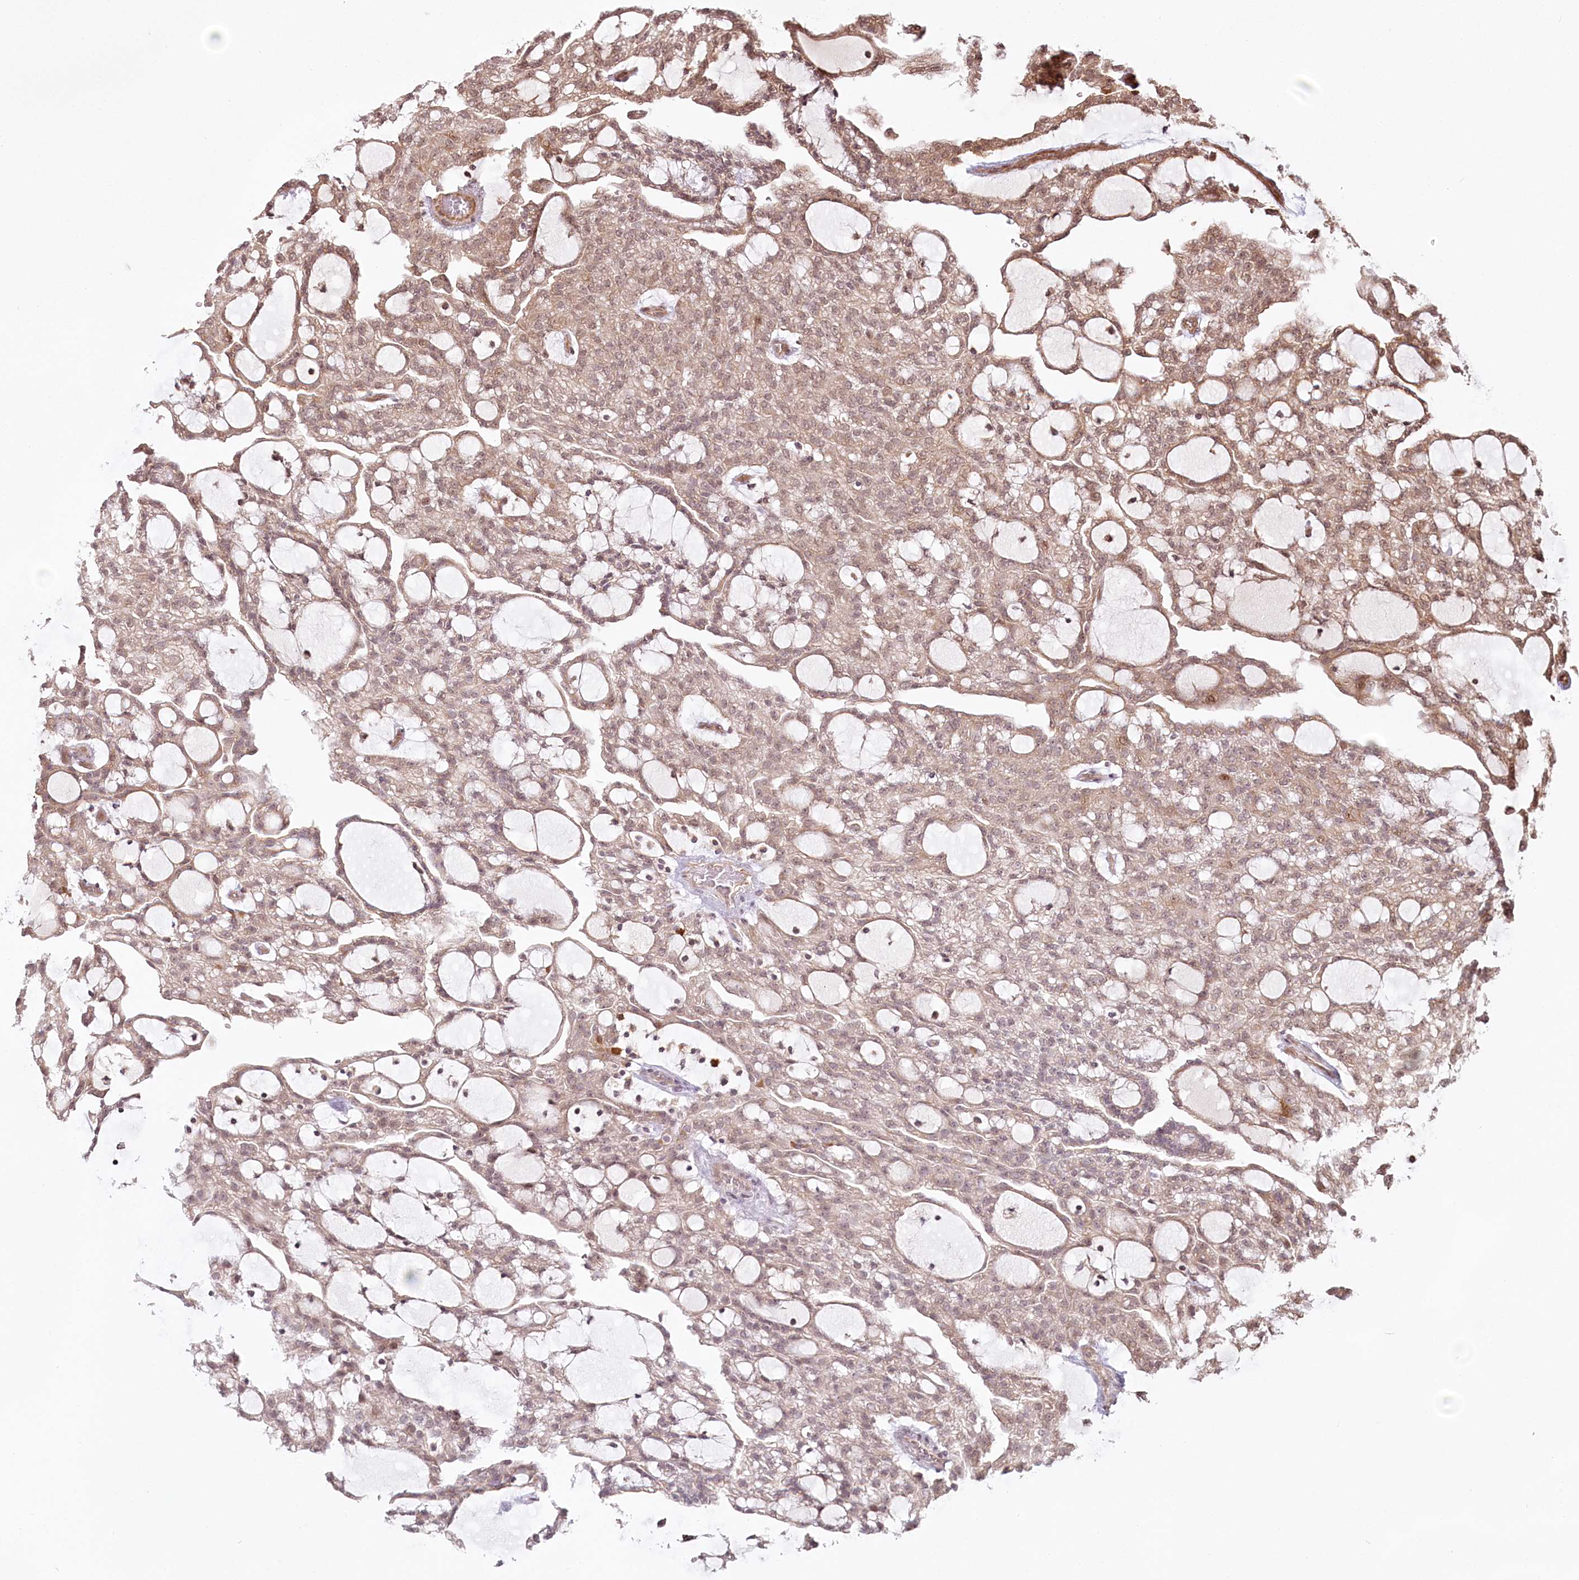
{"staining": {"intensity": "moderate", "quantity": ">75%", "location": "cytoplasmic/membranous,nuclear"}, "tissue": "renal cancer", "cell_type": "Tumor cells", "image_type": "cancer", "snomed": [{"axis": "morphology", "description": "Adenocarcinoma, NOS"}, {"axis": "topography", "description": "Kidney"}], "caption": "This micrograph shows IHC staining of renal cancer (adenocarcinoma), with medium moderate cytoplasmic/membranous and nuclear expression in approximately >75% of tumor cells.", "gene": "R3HDM2", "patient": {"sex": "male", "age": 63}}